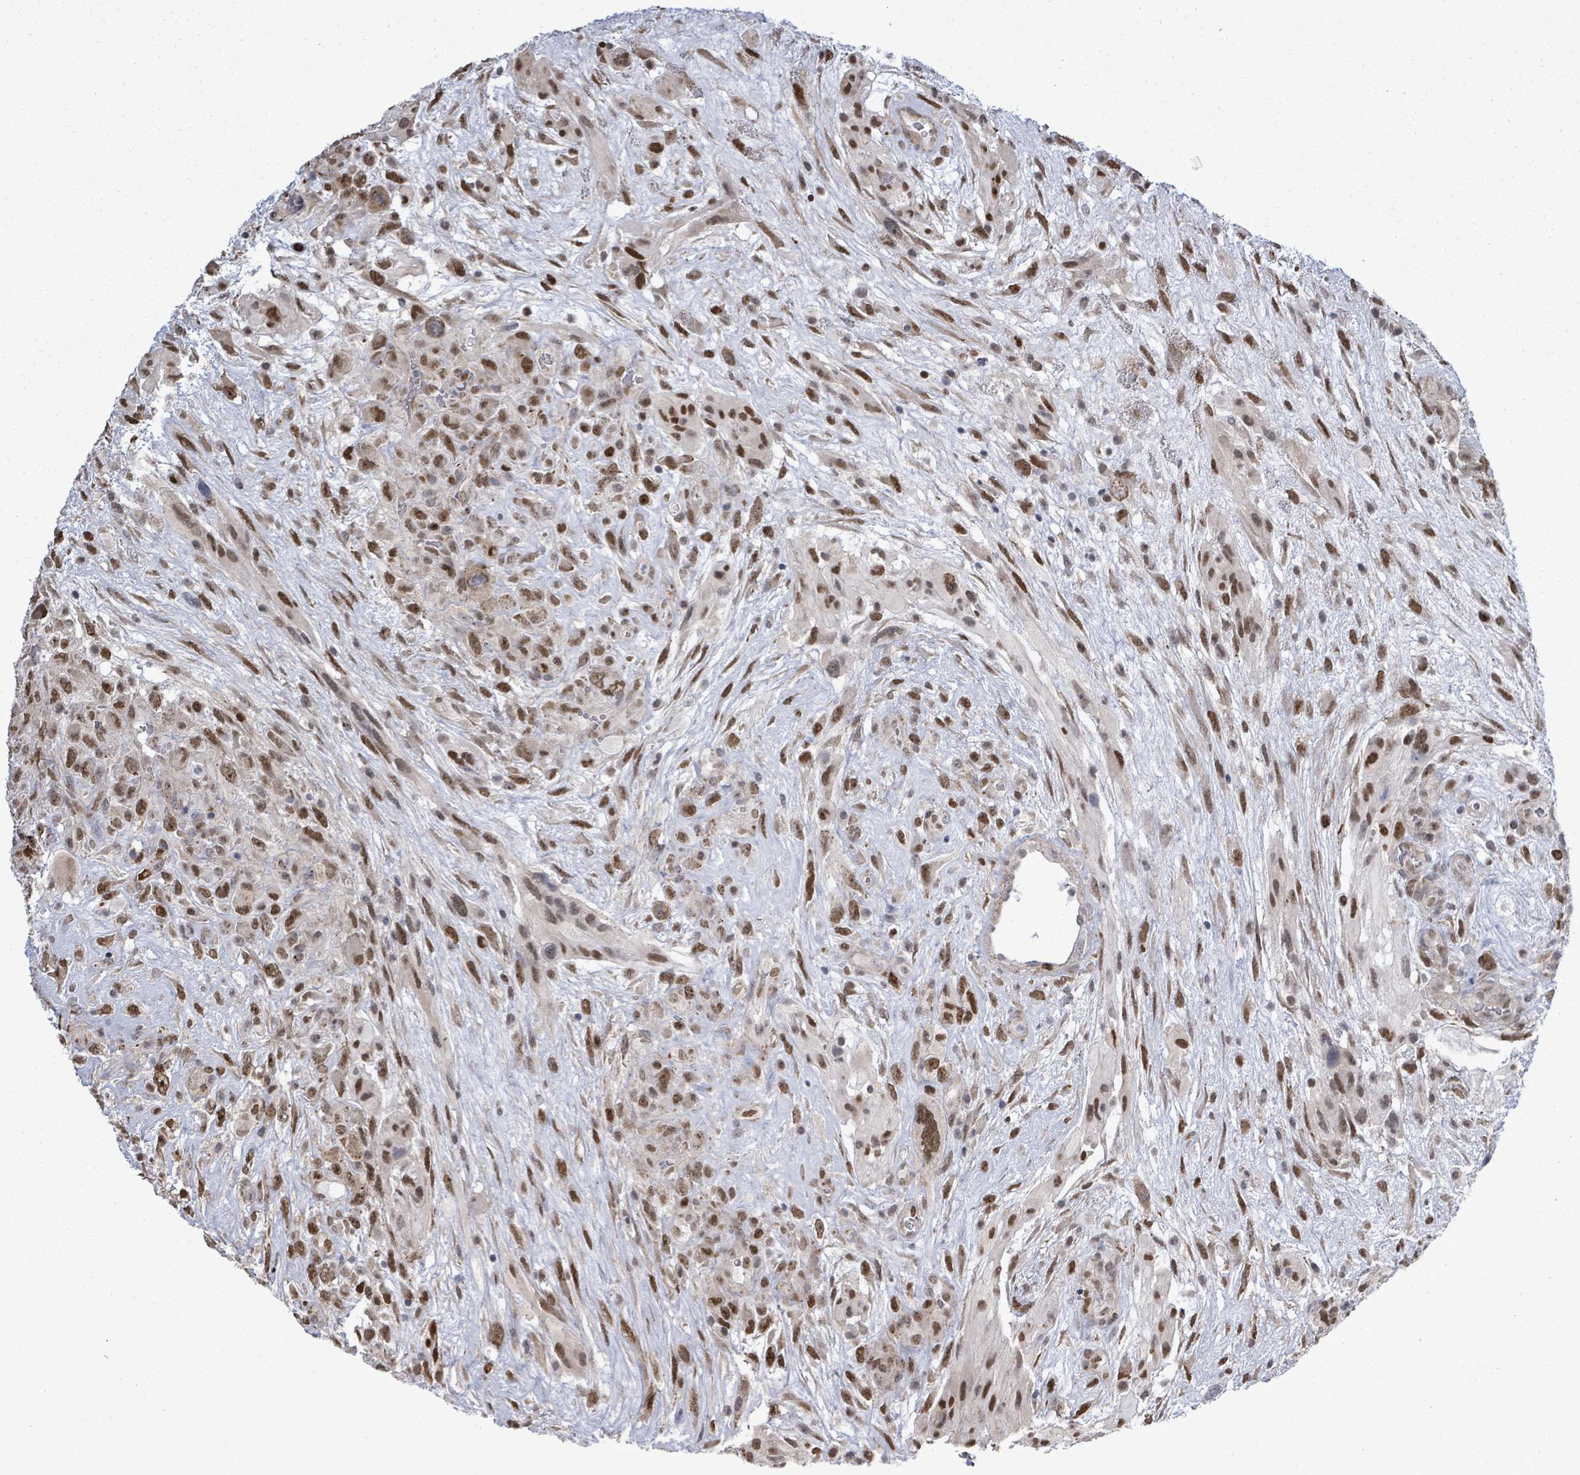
{"staining": {"intensity": "moderate", "quantity": ">75%", "location": "nuclear"}, "tissue": "glioma", "cell_type": "Tumor cells", "image_type": "cancer", "snomed": [{"axis": "morphology", "description": "Glioma, malignant, High grade"}, {"axis": "topography", "description": "Brain"}], "caption": "Glioma stained for a protein shows moderate nuclear positivity in tumor cells.", "gene": "PAPSS1", "patient": {"sex": "male", "age": 61}}